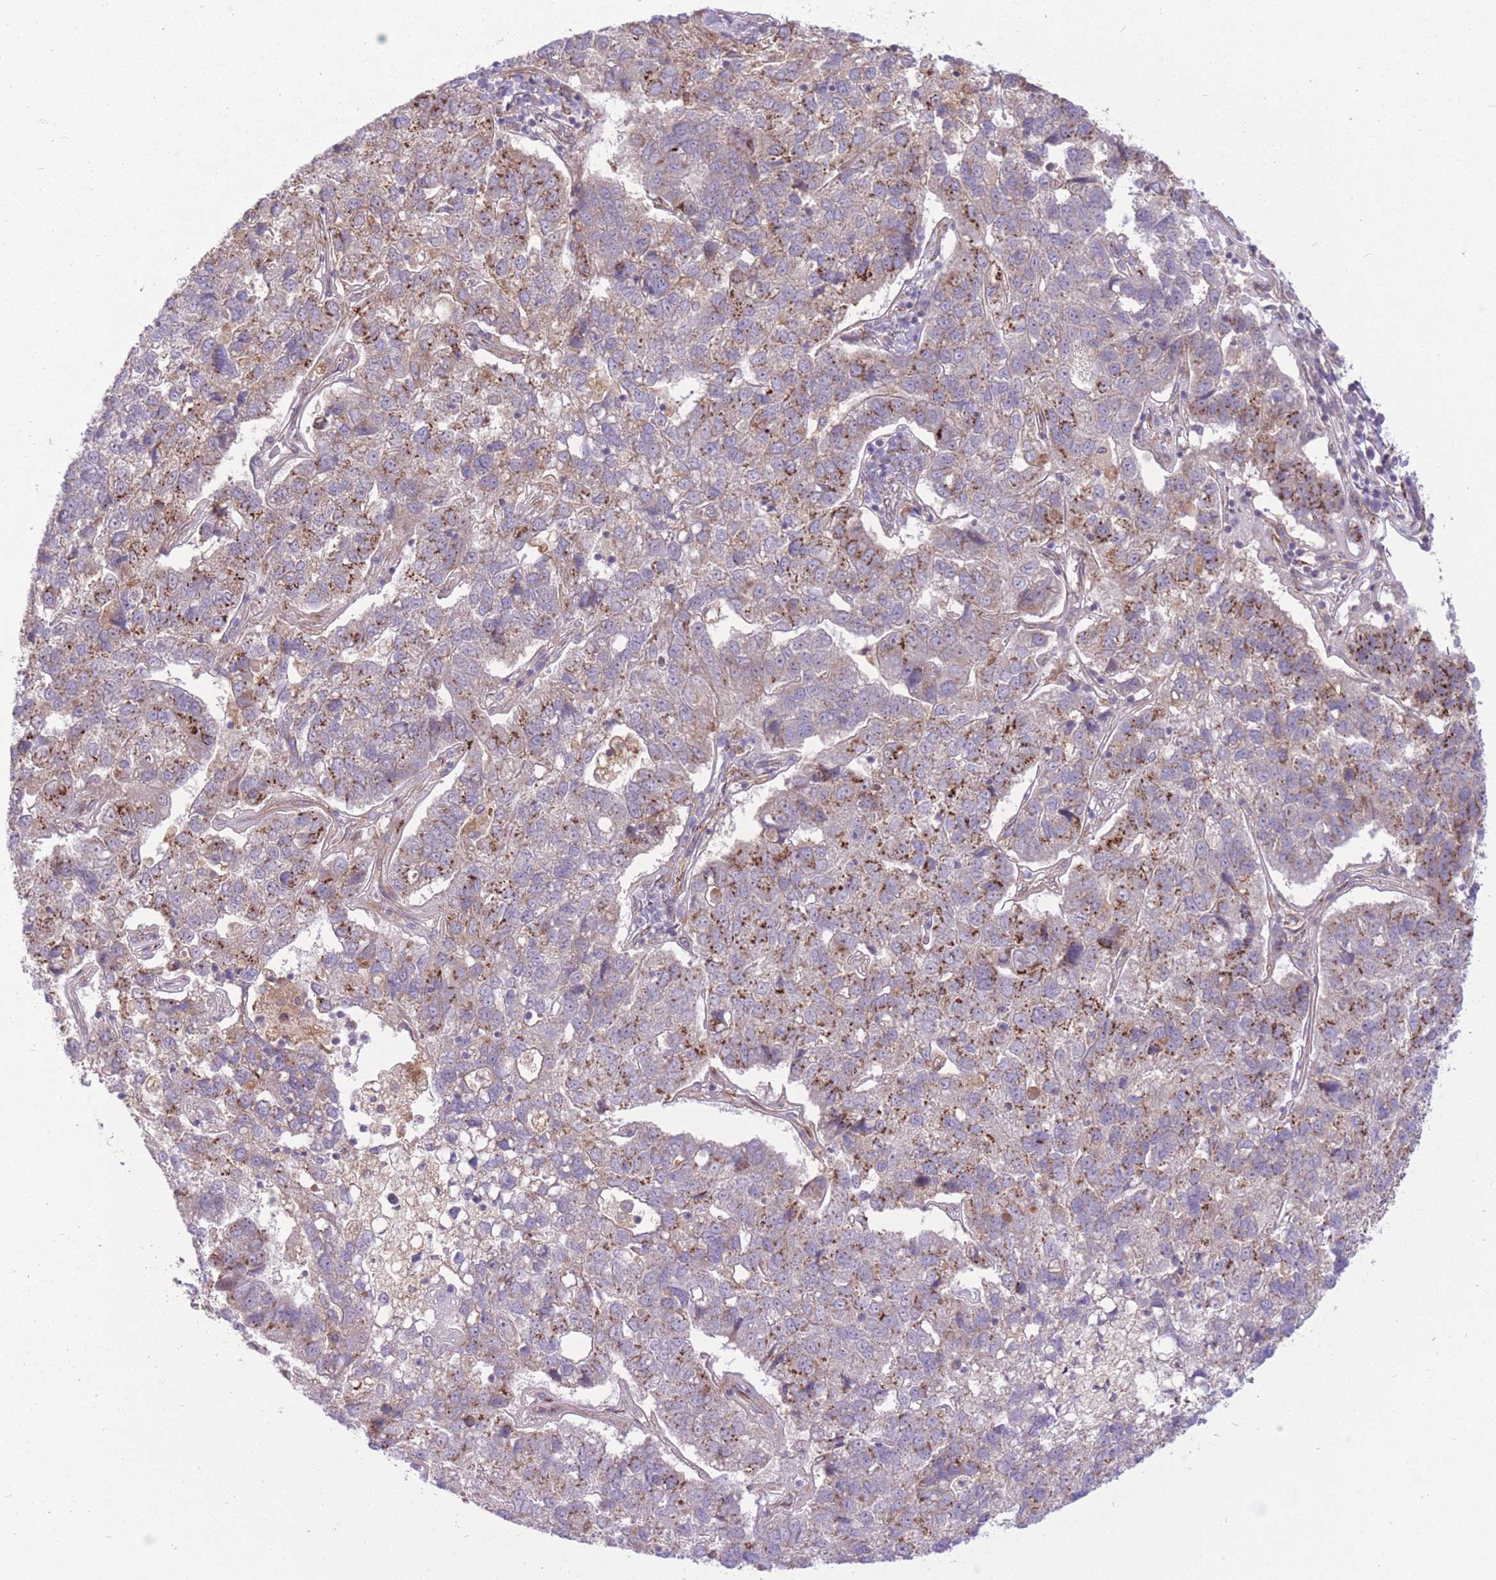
{"staining": {"intensity": "strong", "quantity": "<25%", "location": "cytoplasmic/membranous"}, "tissue": "pancreatic cancer", "cell_type": "Tumor cells", "image_type": "cancer", "snomed": [{"axis": "morphology", "description": "Adenocarcinoma, NOS"}, {"axis": "topography", "description": "Pancreas"}], "caption": "This is an image of immunohistochemistry staining of pancreatic cancer, which shows strong expression in the cytoplasmic/membranous of tumor cells.", "gene": "ZBED5", "patient": {"sex": "female", "age": 61}}